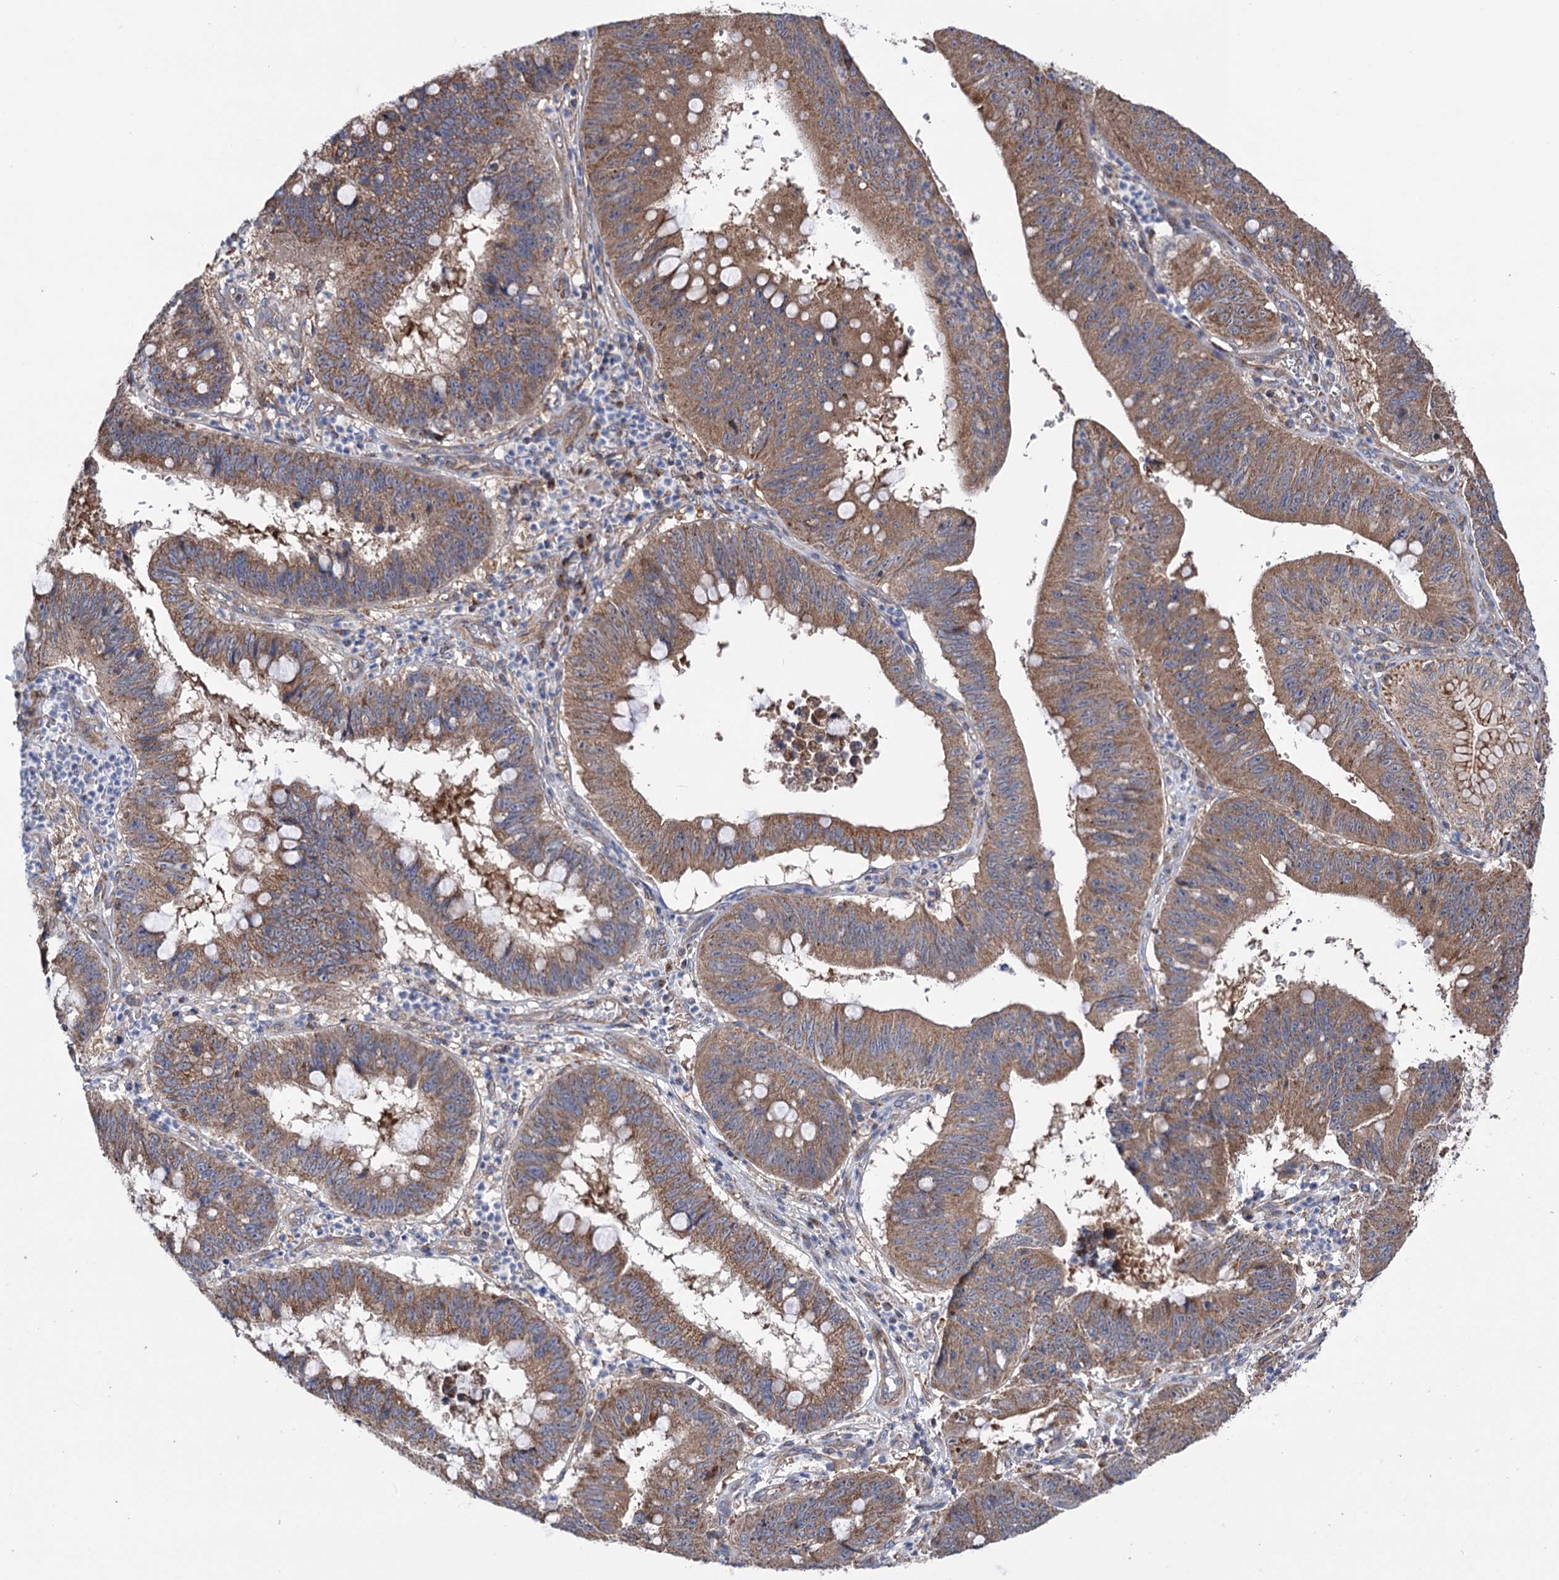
{"staining": {"intensity": "moderate", "quantity": ">75%", "location": "cytoplasmic/membranous"}, "tissue": "stomach cancer", "cell_type": "Tumor cells", "image_type": "cancer", "snomed": [{"axis": "morphology", "description": "Adenocarcinoma, NOS"}, {"axis": "topography", "description": "Stomach"}], "caption": "Stomach adenocarcinoma was stained to show a protein in brown. There is medium levels of moderate cytoplasmic/membranous expression in about >75% of tumor cells.", "gene": "SUCLA2", "patient": {"sex": "male", "age": 59}}